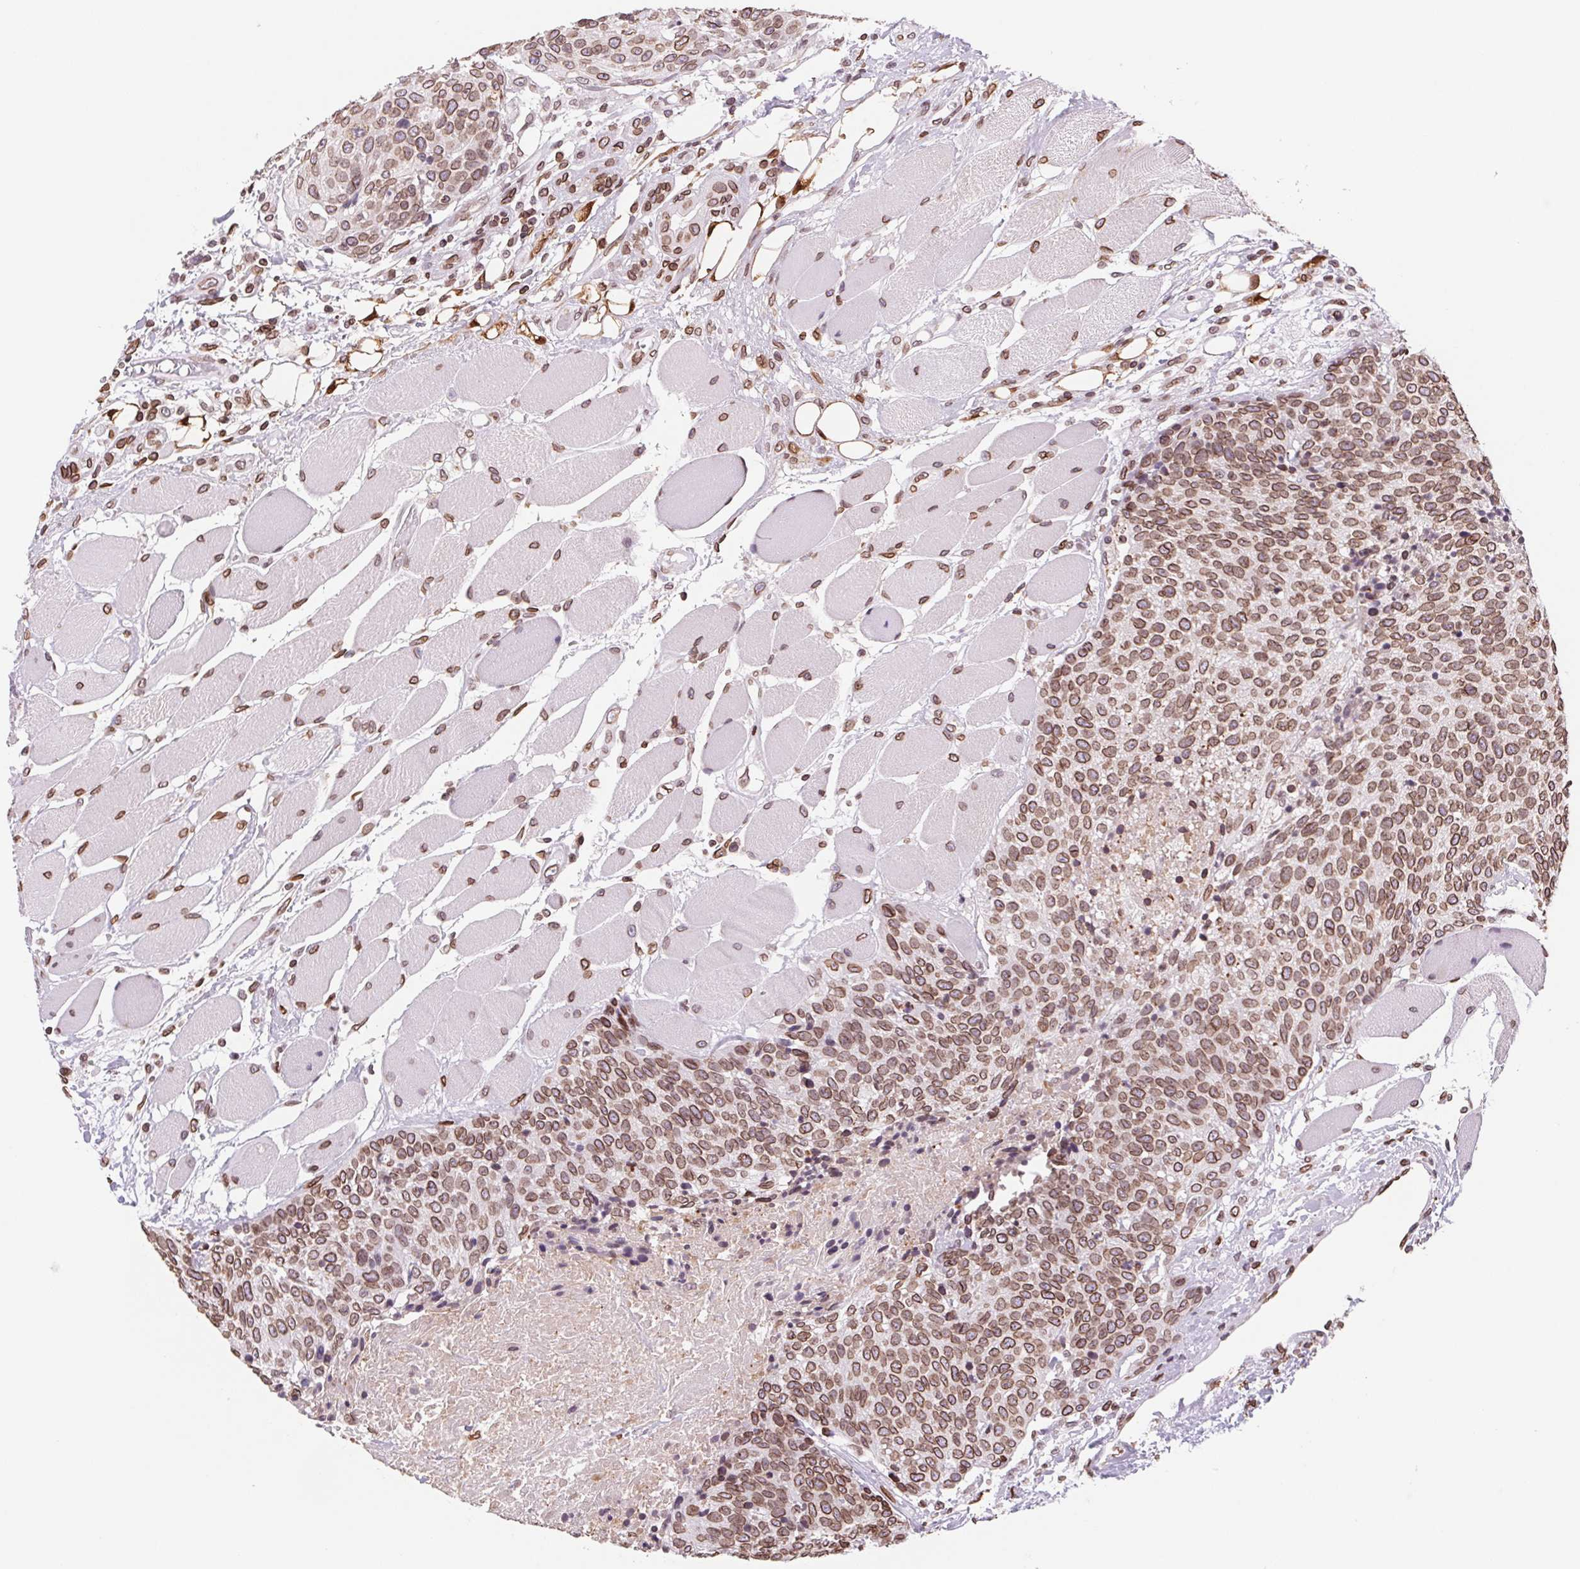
{"staining": {"intensity": "moderate", "quantity": ">75%", "location": "cytoplasmic/membranous,nuclear"}, "tissue": "head and neck cancer", "cell_type": "Tumor cells", "image_type": "cancer", "snomed": [{"axis": "morphology", "description": "Squamous cell carcinoma, NOS"}, {"axis": "topography", "description": "Oral tissue"}, {"axis": "topography", "description": "Head-Neck"}], "caption": "About >75% of tumor cells in head and neck cancer (squamous cell carcinoma) exhibit moderate cytoplasmic/membranous and nuclear protein positivity as visualized by brown immunohistochemical staining.", "gene": "LMNB2", "patient": {"sex": "male", "age": 64}}